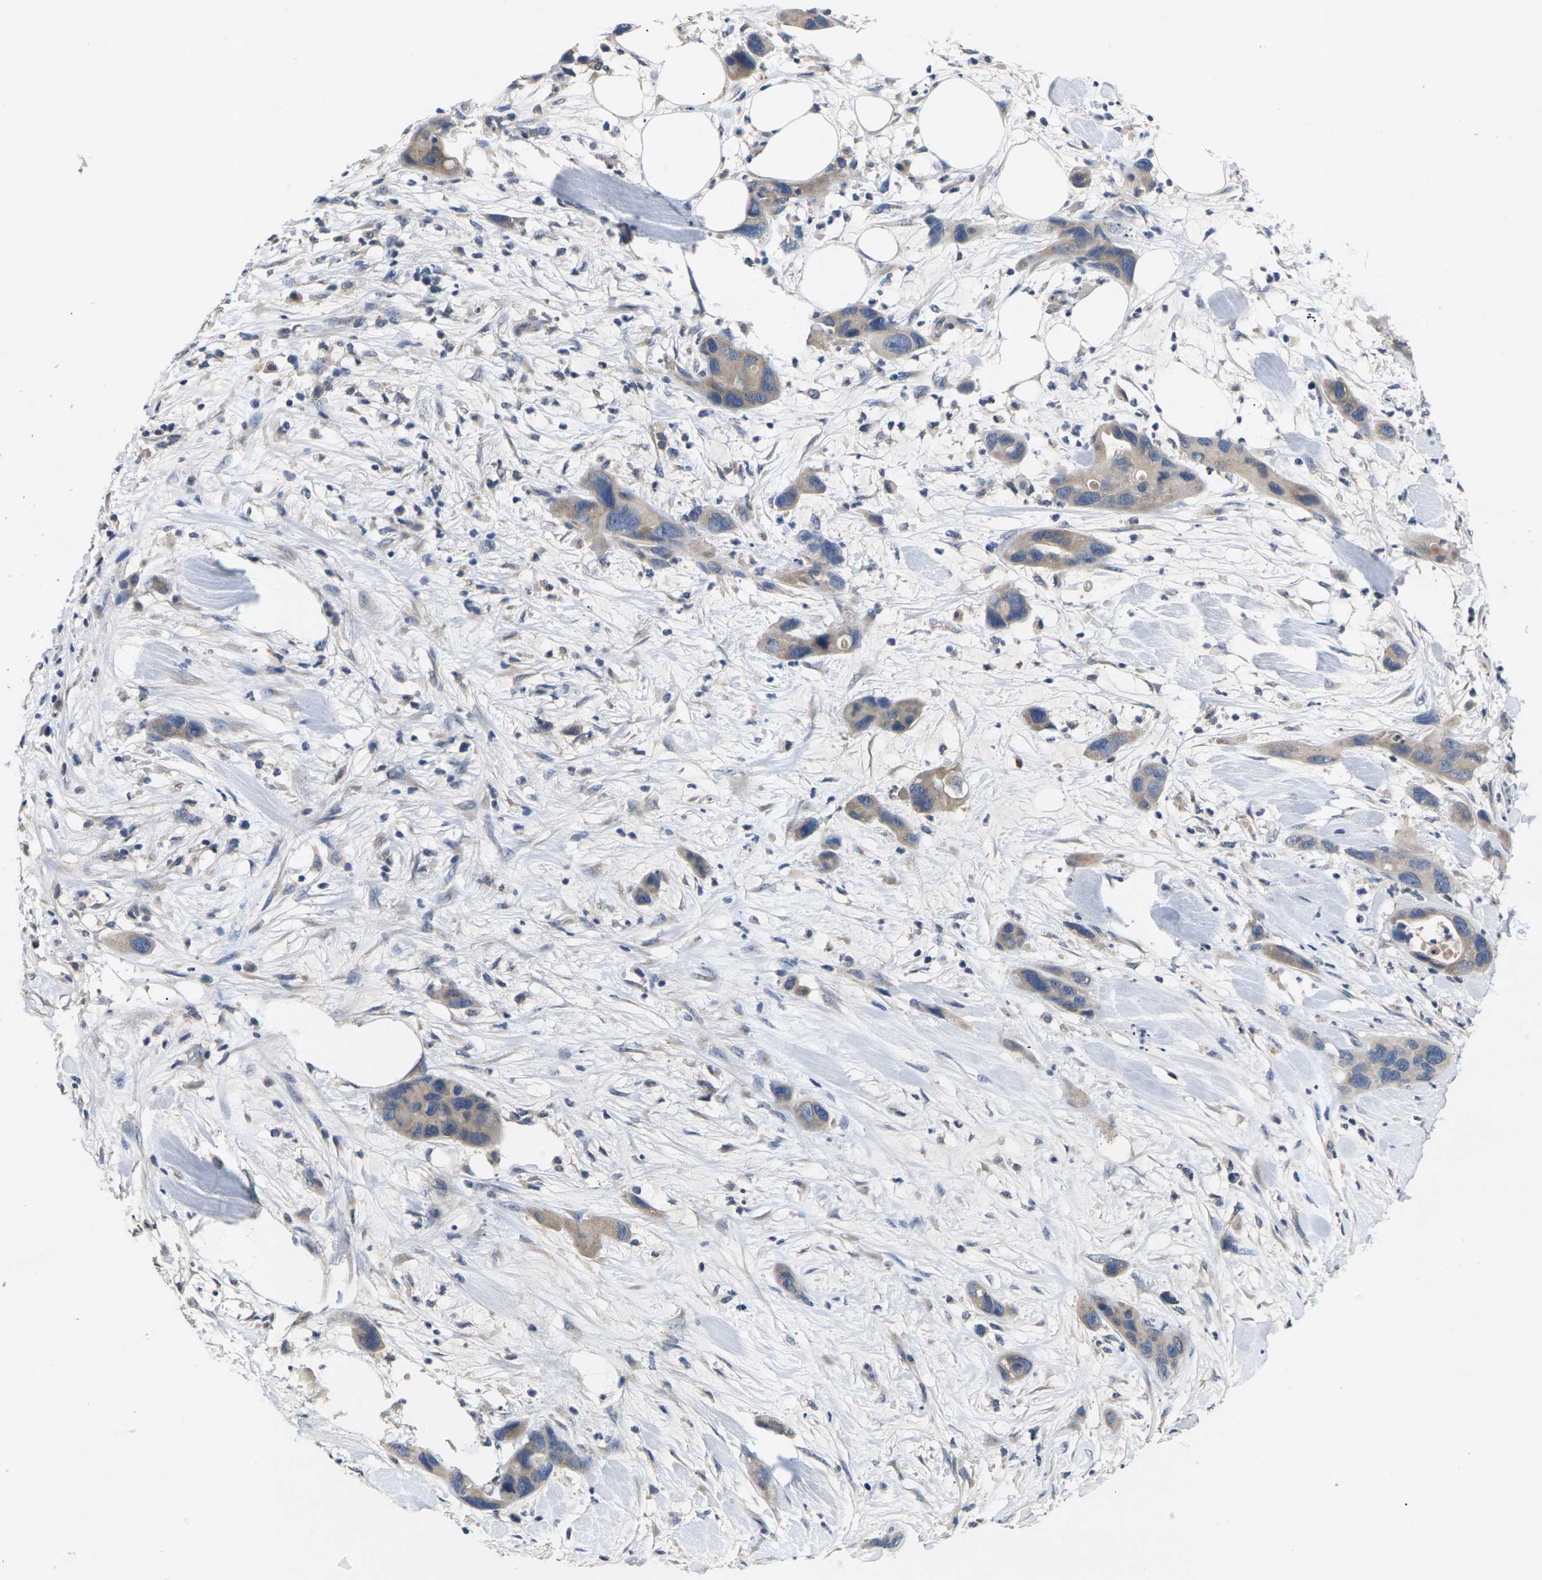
{"staining": {"intensity": "weak", "quantity": ">75%", "location": "cytoplasmic/membranous"}, "tissue": "pancreatic cancer", "cell_type": "Tumor cells", "image_type": "cancer", "snomed": [{"axis": "morphology", "description": "Adenocarcinoma, NOS"}, {"axis": "topography", "description": "Pancreas"}], "caption": "Immunohistochemical staining of pancreatic cancer displays low levels of weak cytoplasmic/membranous protein staining in about >75% of tumor cells.", "gene": "SLC2A2", "patient": {"sex": "female", "age": 71}}